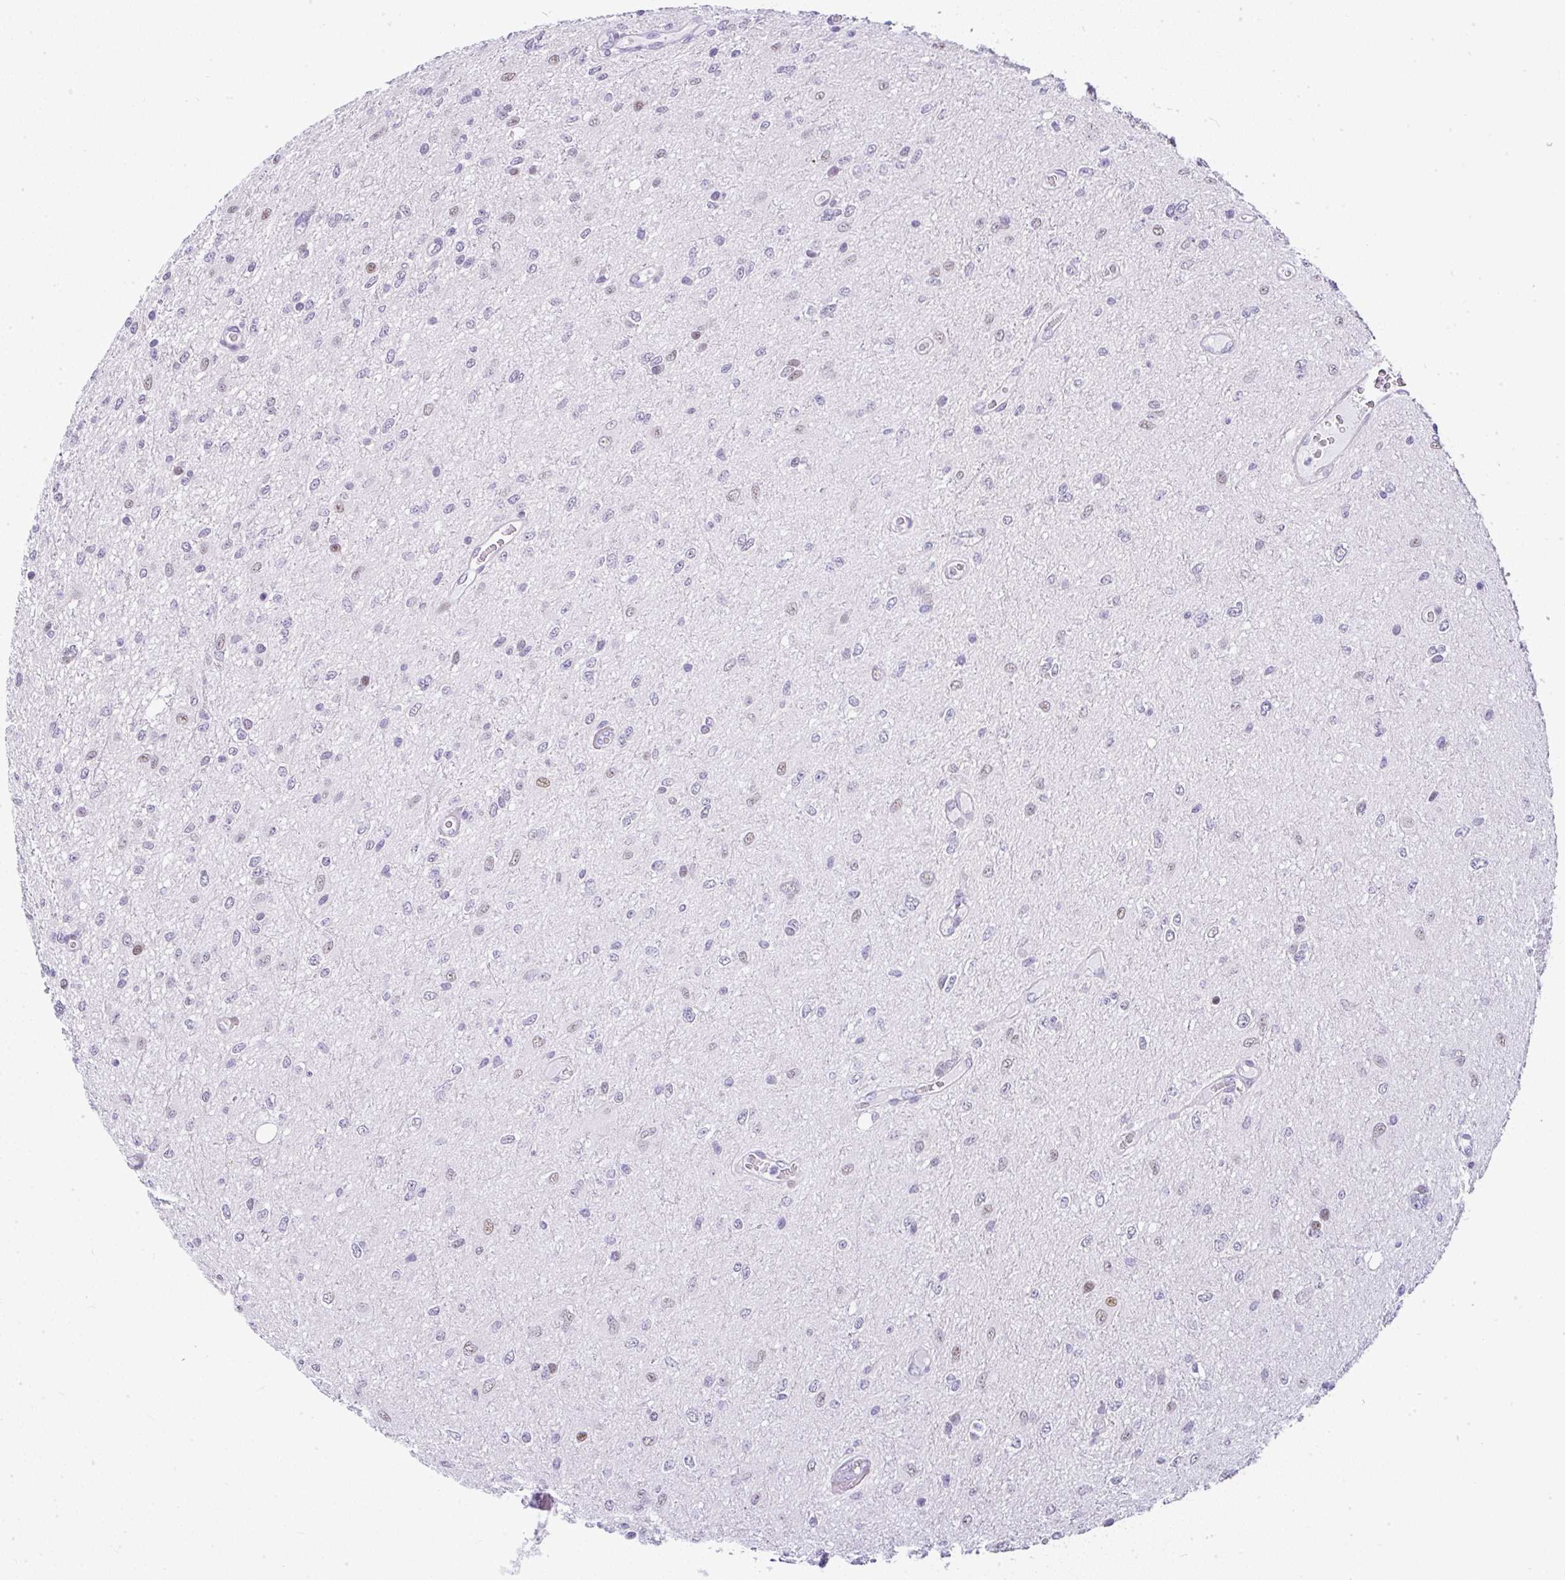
{"staining": {"intensity": "weak", "quantity": "<25%", "location": "nuclear"}, "tissue": "glioma", "cell_type": "Tumor cells", "image_type": "cancer", "snomed": [{"axis": "morphology", "description": "Glioma, malignant, Low grade"}, {"axis": "topography", "description": "Cerebellum"}], "caption": "DAB (3,3'-diaminobenzidine) immunohistochemical staining of human low-grade glioma (malignant) reveals no significant positivity in tumor cells.", "gene": "NR1D2", "patient": {"sex": "female", "age": 5}}